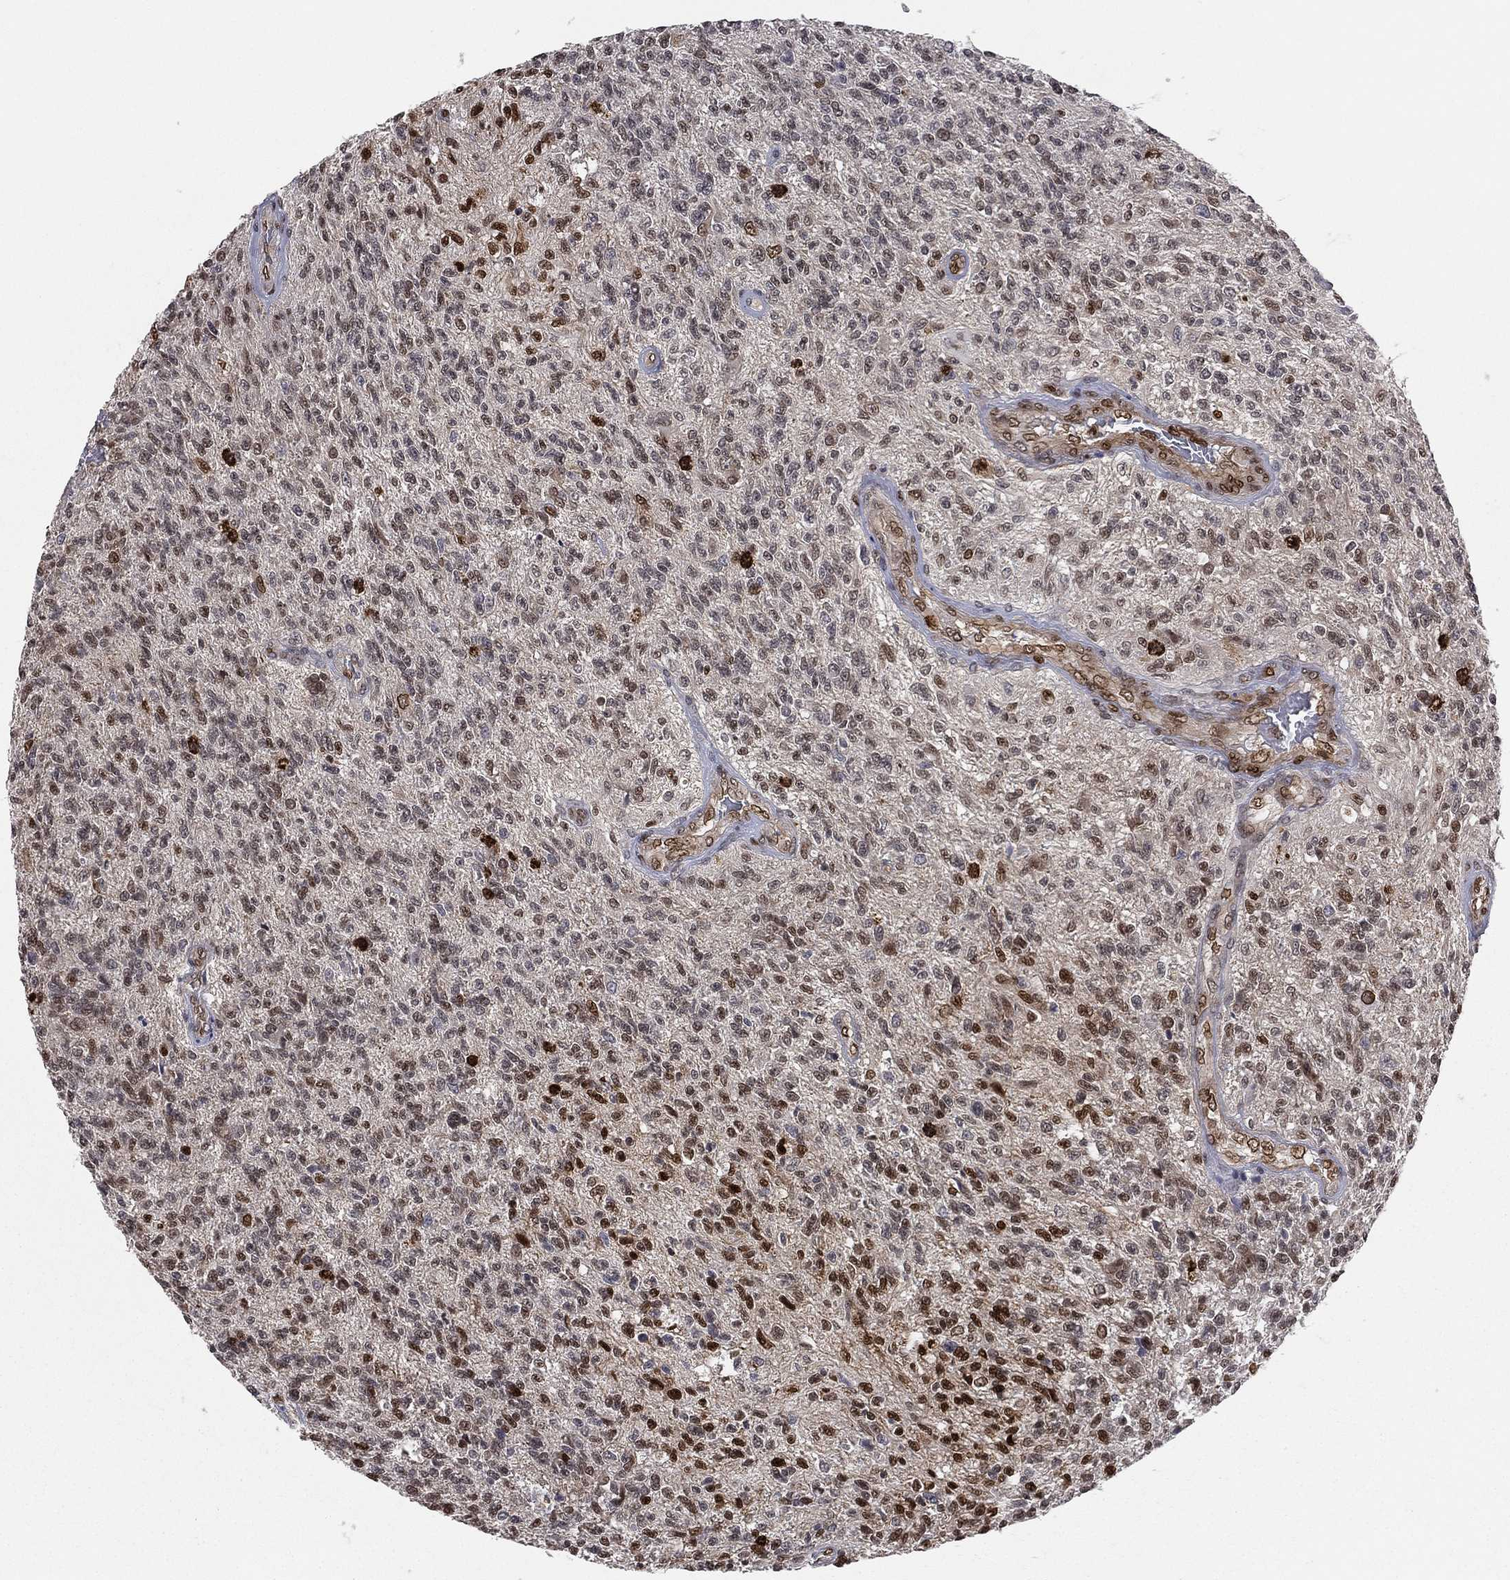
{"staining": {"intensity": "moderate", "quantity": "25%-75%", "location": "nuclear"}, "tissue": "glioma", "cell_type": "Tumor cells", "image_type": "cancer", "snomed": [{"axis": "morphology", "description": "Glioma, malignant, High grade"}, {"axis": "topography", "description": "Brain"}], "caption": "The immunohistochemical stain highlights moderate nuclear expression in tumor cells of glioma tissue. (DAB = brown stain, brightfield microscopy at high magnification).", "gene": "LMNB1", "patient": {"sex": "male", "age": 56}}